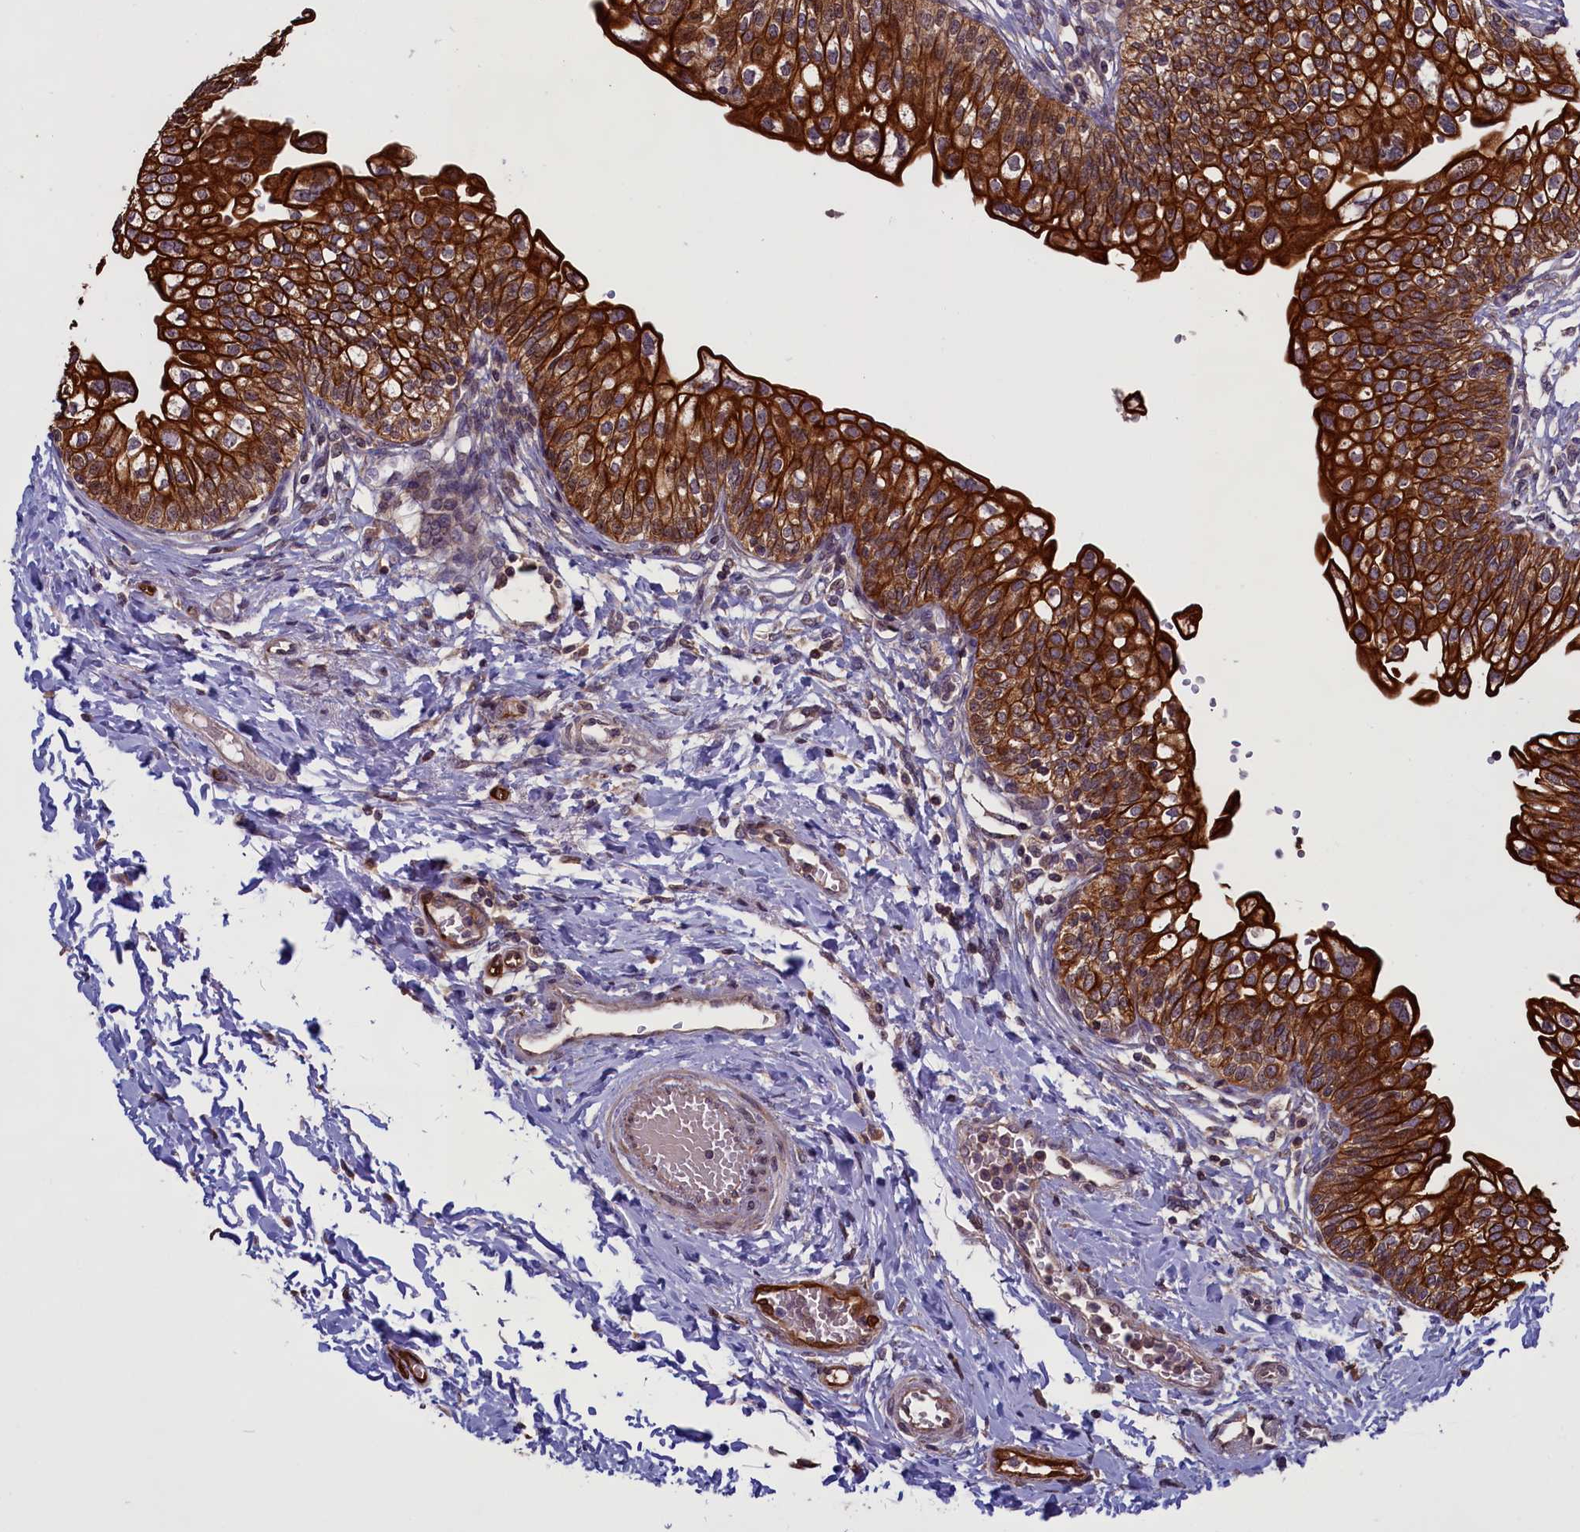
{"staining": {"intensity": "strong", "quantity": ">75%", "location": "cytoplasmic/membranous"}, "tissue": "urinary bladder", "cell_type": "Urothelial cells", "image_type": "normal", "snomed": [{"axis": "morphology", "description": "Normal tissue, NOS"}, {"axis": "topography", "description": "Urinary bladder"}], "caption": "Protein staining shows strong cytoplasmic/membranous positivity in approximately >75% of urothelial cells in benign urinary bladder. (DAB = brown stain, brightfield microscopy at high magnification).", "gene": "DENND1B", "patient": {"sex": "male", "age": 55}}